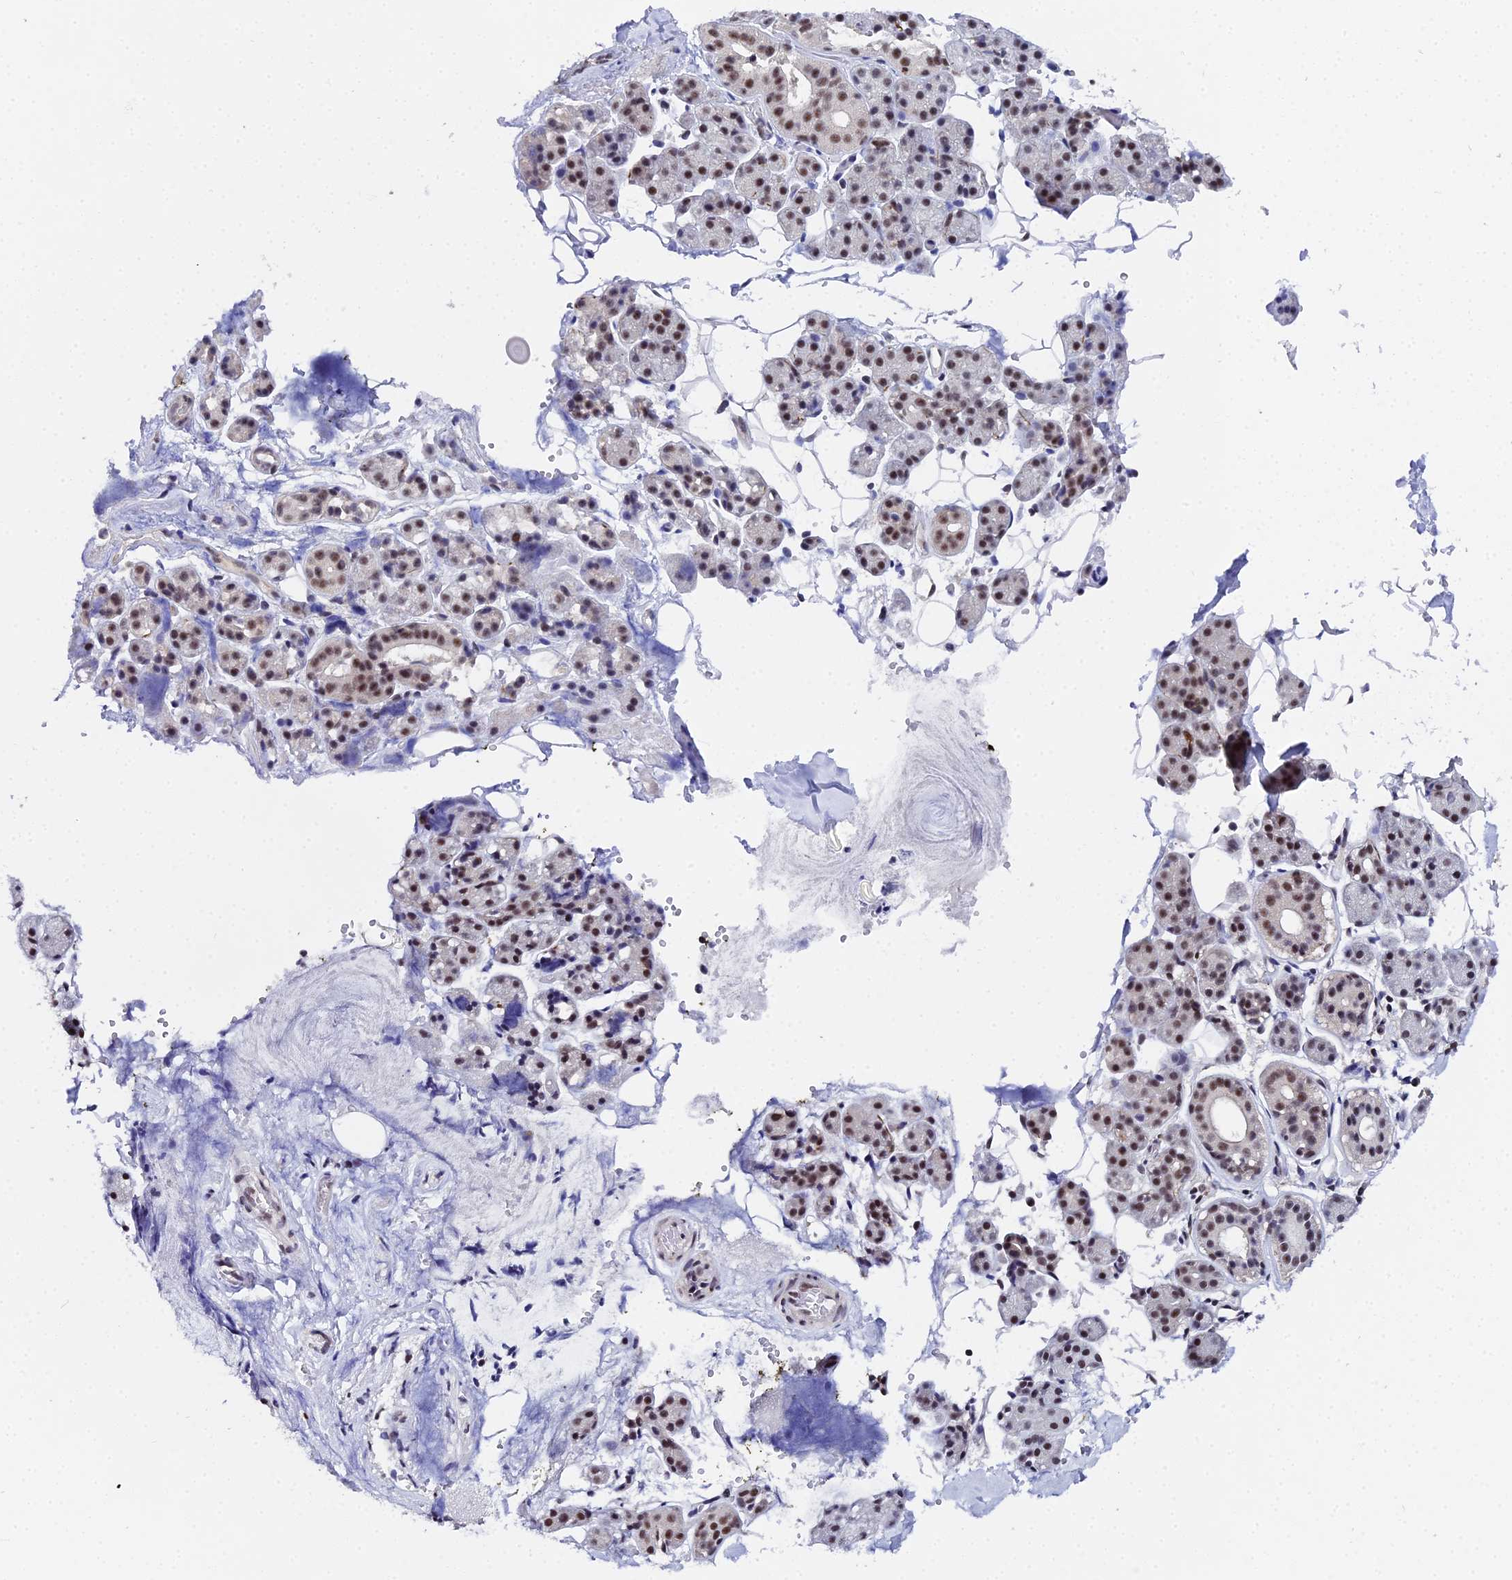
{"staining": {"intensity": "strong", "quantity": "25%-75%", "location": "nuclear"}, "tissue": "salivary gland", "cell_type": "Glandular cells", "image_type": "normal", "snomed": [{"axis": "morphology", "description": "Normal tissue, NOS"}, {"axis": "topography", "description": "Salivary gland"}], "caption": "Protein analysis of unremarkable salivary gland exhibits strong nuclear staining in about 25%-75% of glandular cells. The staining is performed using DAB brown chromogen to label protein expression. The nuclei are counter-stained blue using hematoxylin.", "gene": "MAGOHB", "patient": {"sex": "female", "age": 33}}